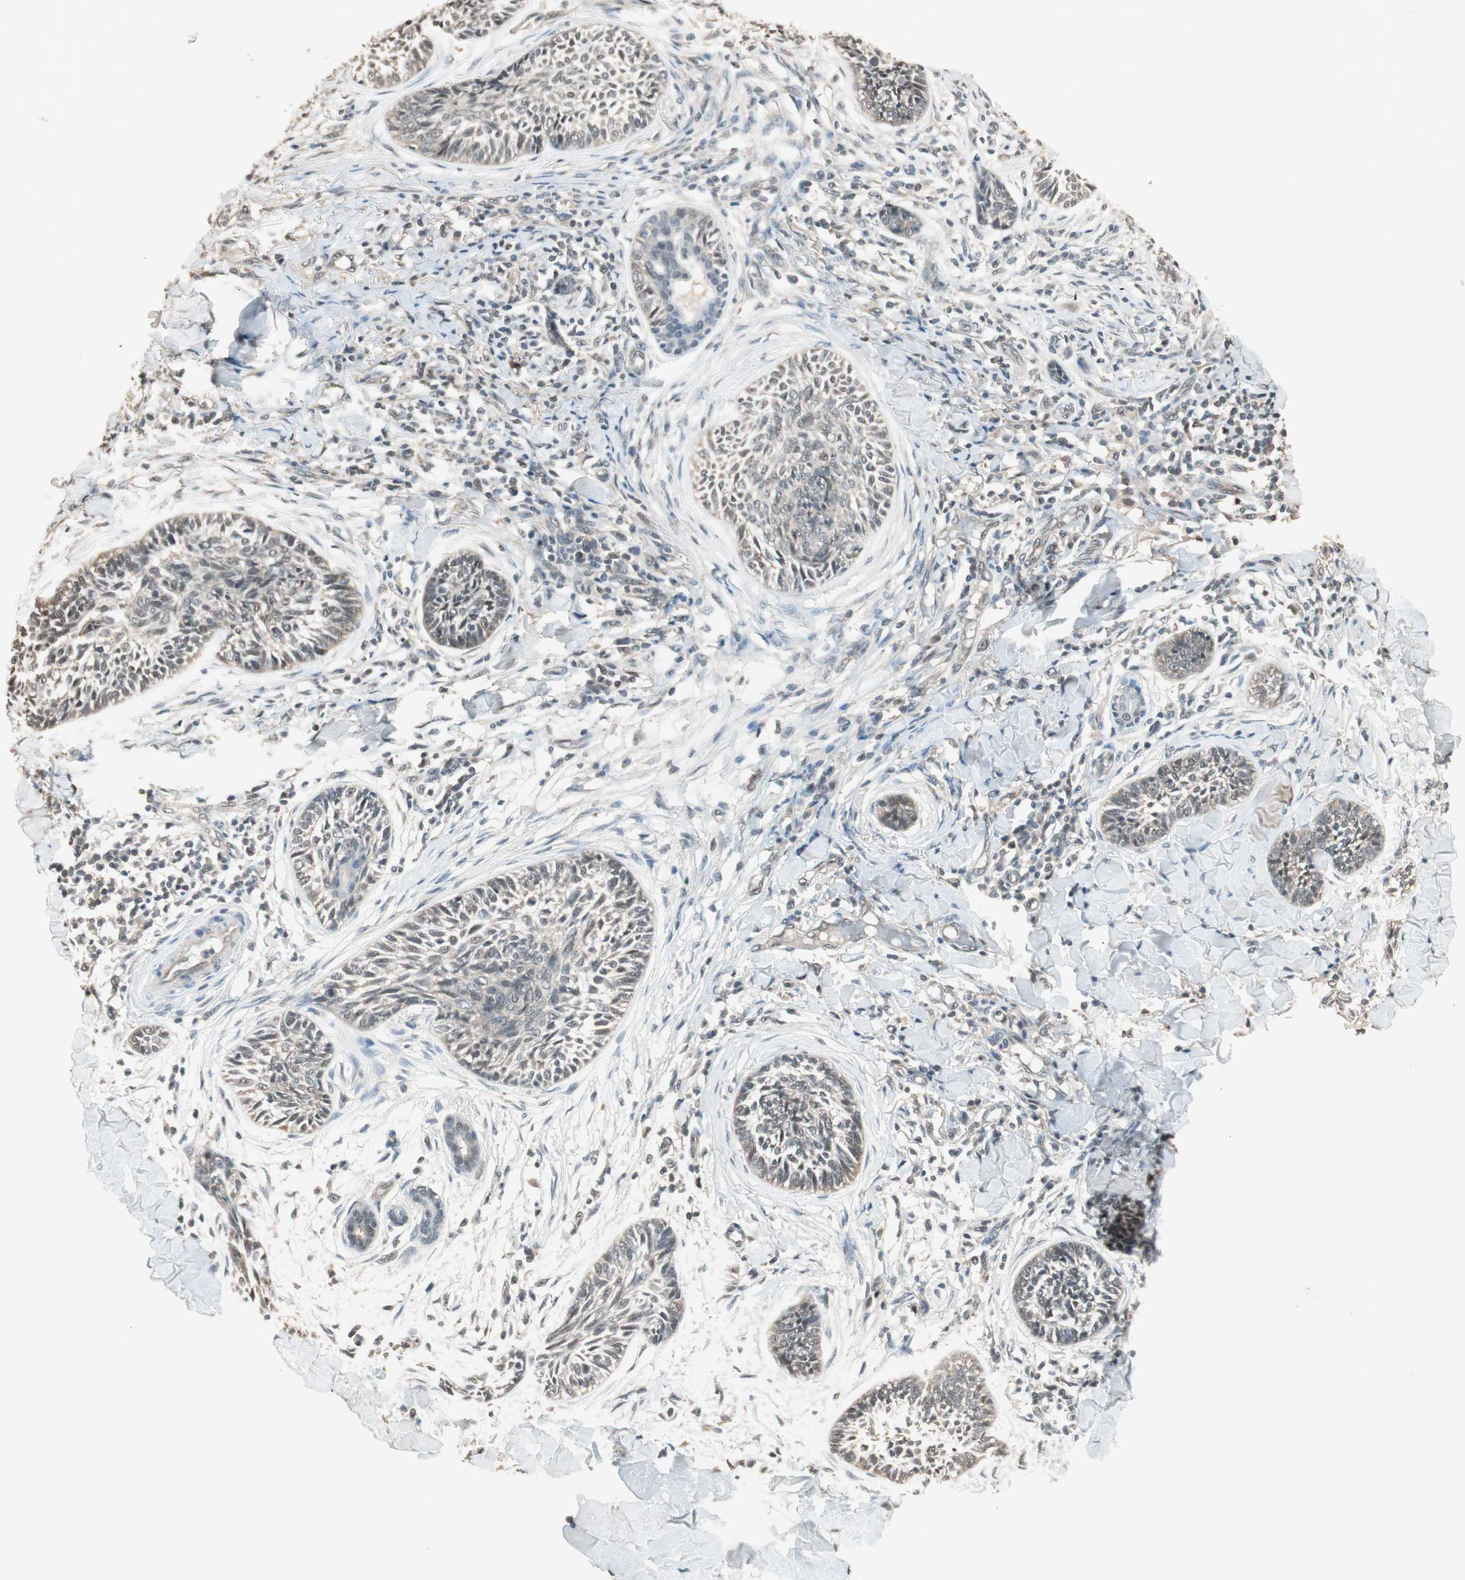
{"staining": {"intensity": "weak", "quantity": "25%-75%", "location": "nuclear"}, "tissue": "skin cancer", "cell_type": "Tumor cells", "image_type": "cancer", "snomed": [{"axis": "morphology", "description": "Papilloma, NOS"}, {"axis": "morphology", "description": "Basal cell carcinoma"}, {"axis": "topography", "description": "Skin"}], "caption": "An immunohistochemistry image of tumor tissue is shown. Protein staining in brown highlights weak nuclear positivity in papilloma (skin) within tumor cells.", "gene": "USP5", "patient": {"sex": "male", "age": 87}}